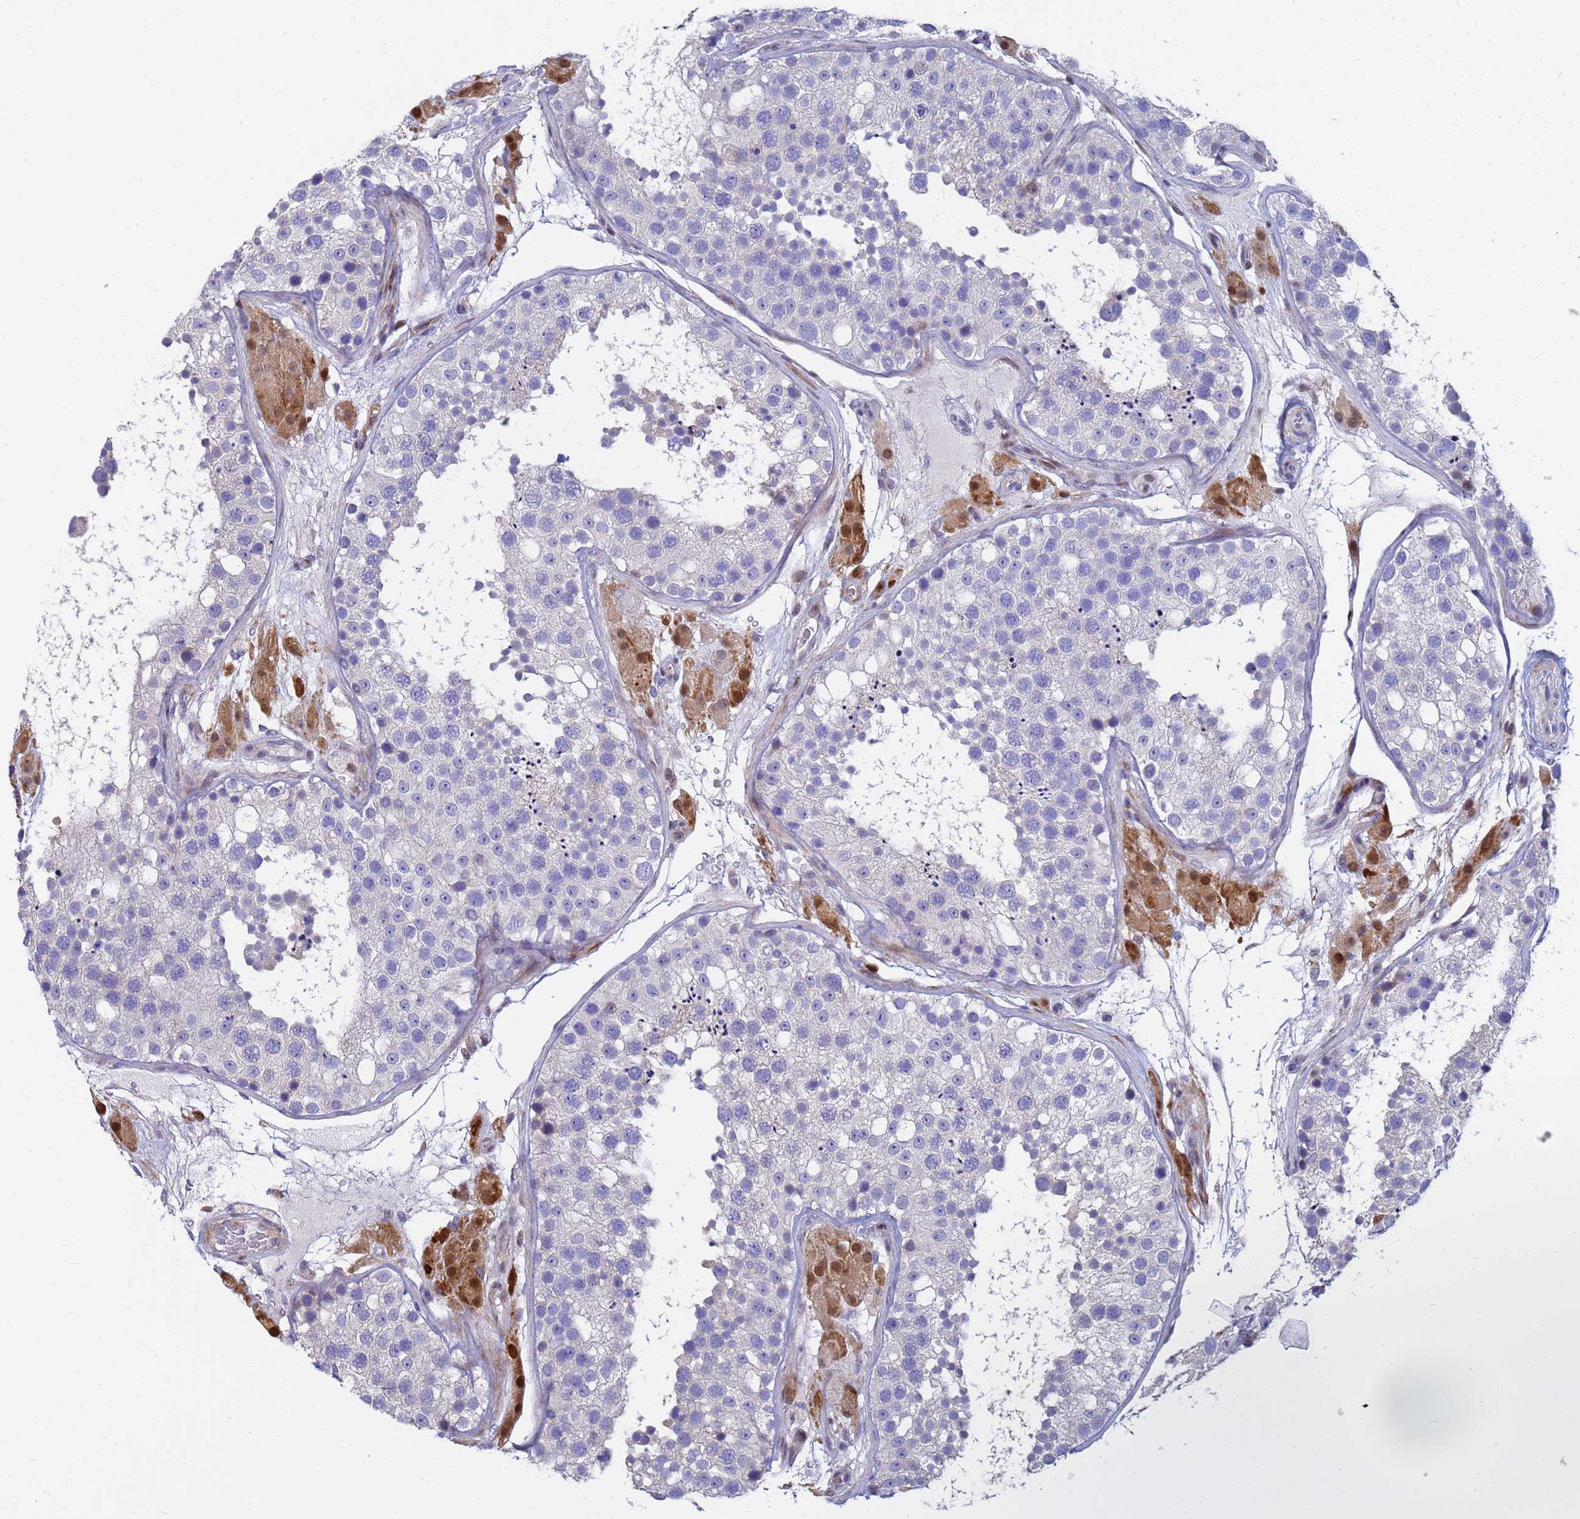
{"staining": {"intensity": "negative", "quantity": "none", "location": "none"}, "tissue": "testis", "cell_type": "Cells in seminiferous ducts", "image_type": "normal", "snomed": [{"axis": "morphology", "description": "Normal tissue, NOS"}, {"axis": "topography", "description": "Testis"}], "caption": "Benign testis was stained to show a protein in brown. There is no significant positivity in cells in seminiferous ducts. (DAB (3,3'-diaminobenzidine) IHC, high magnification).", "gene": "PPP6R1", "patient": {"sex": "male", "age": 26}}